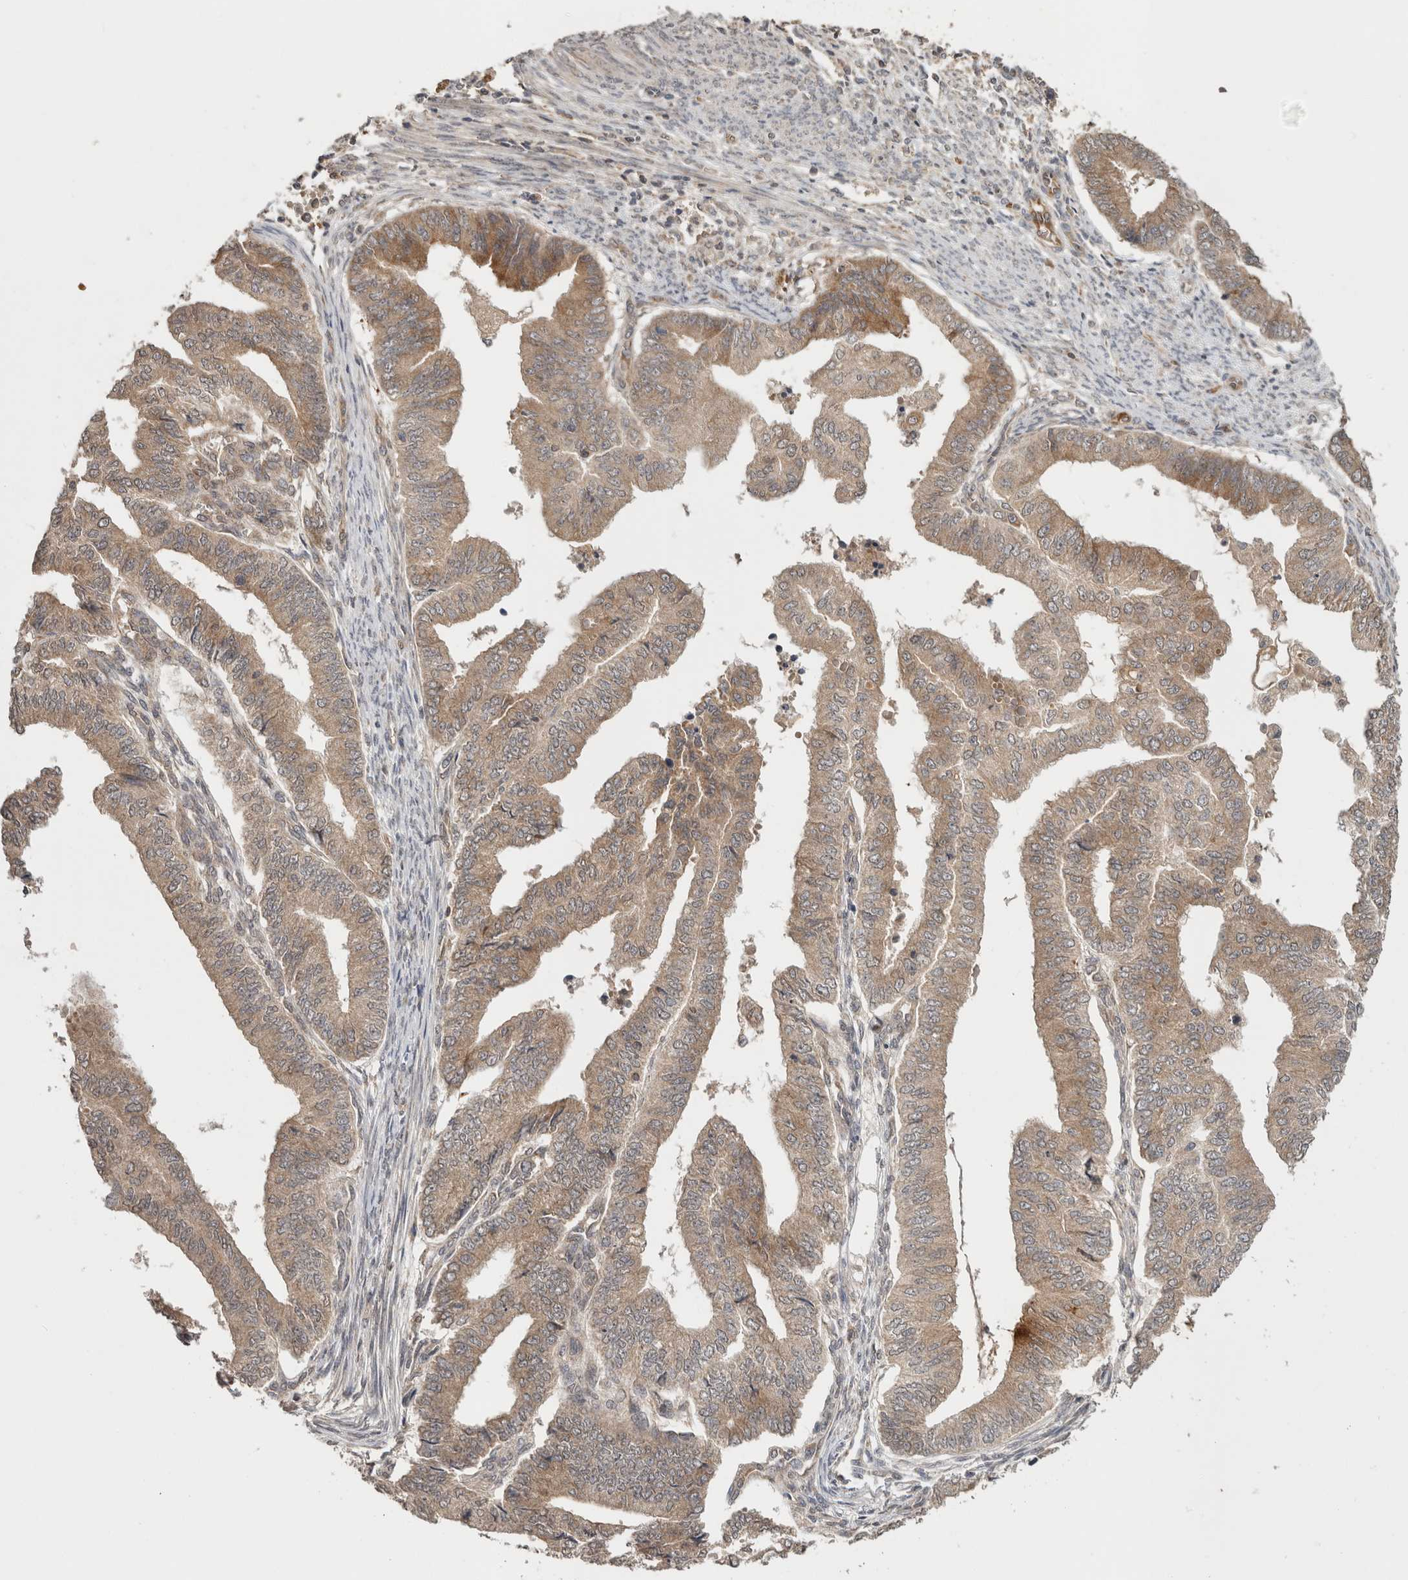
{"staining": {"intensity": "weak", "quantity": ">75%", "location": "cytoplasmic/membranous"}, "tissue": "endometrial cancer", "cell_type": "Tumor cells", "image_type": "cancer", "snomed": [{"axis": "morphology", "description": "Polyp, NOS"}, {"axis": "morphology", "description": "Adenocarcinoma, NOS"}, {"axis": "morphology", "description": "Adenoma, NOS"}, {"axis": "topography", "description": "Endometrium"}], "caption": "Immunohistochemistry histopathology image of endometrial cancer (adenocarcinoma) stained for a protein (brown), which reveals low levels of weak cytoplasmic/membranous positivity in approximately >75% of tumor cells.", "gene": "HMOX2", "patient": {"sex": "female", "age": 79}}